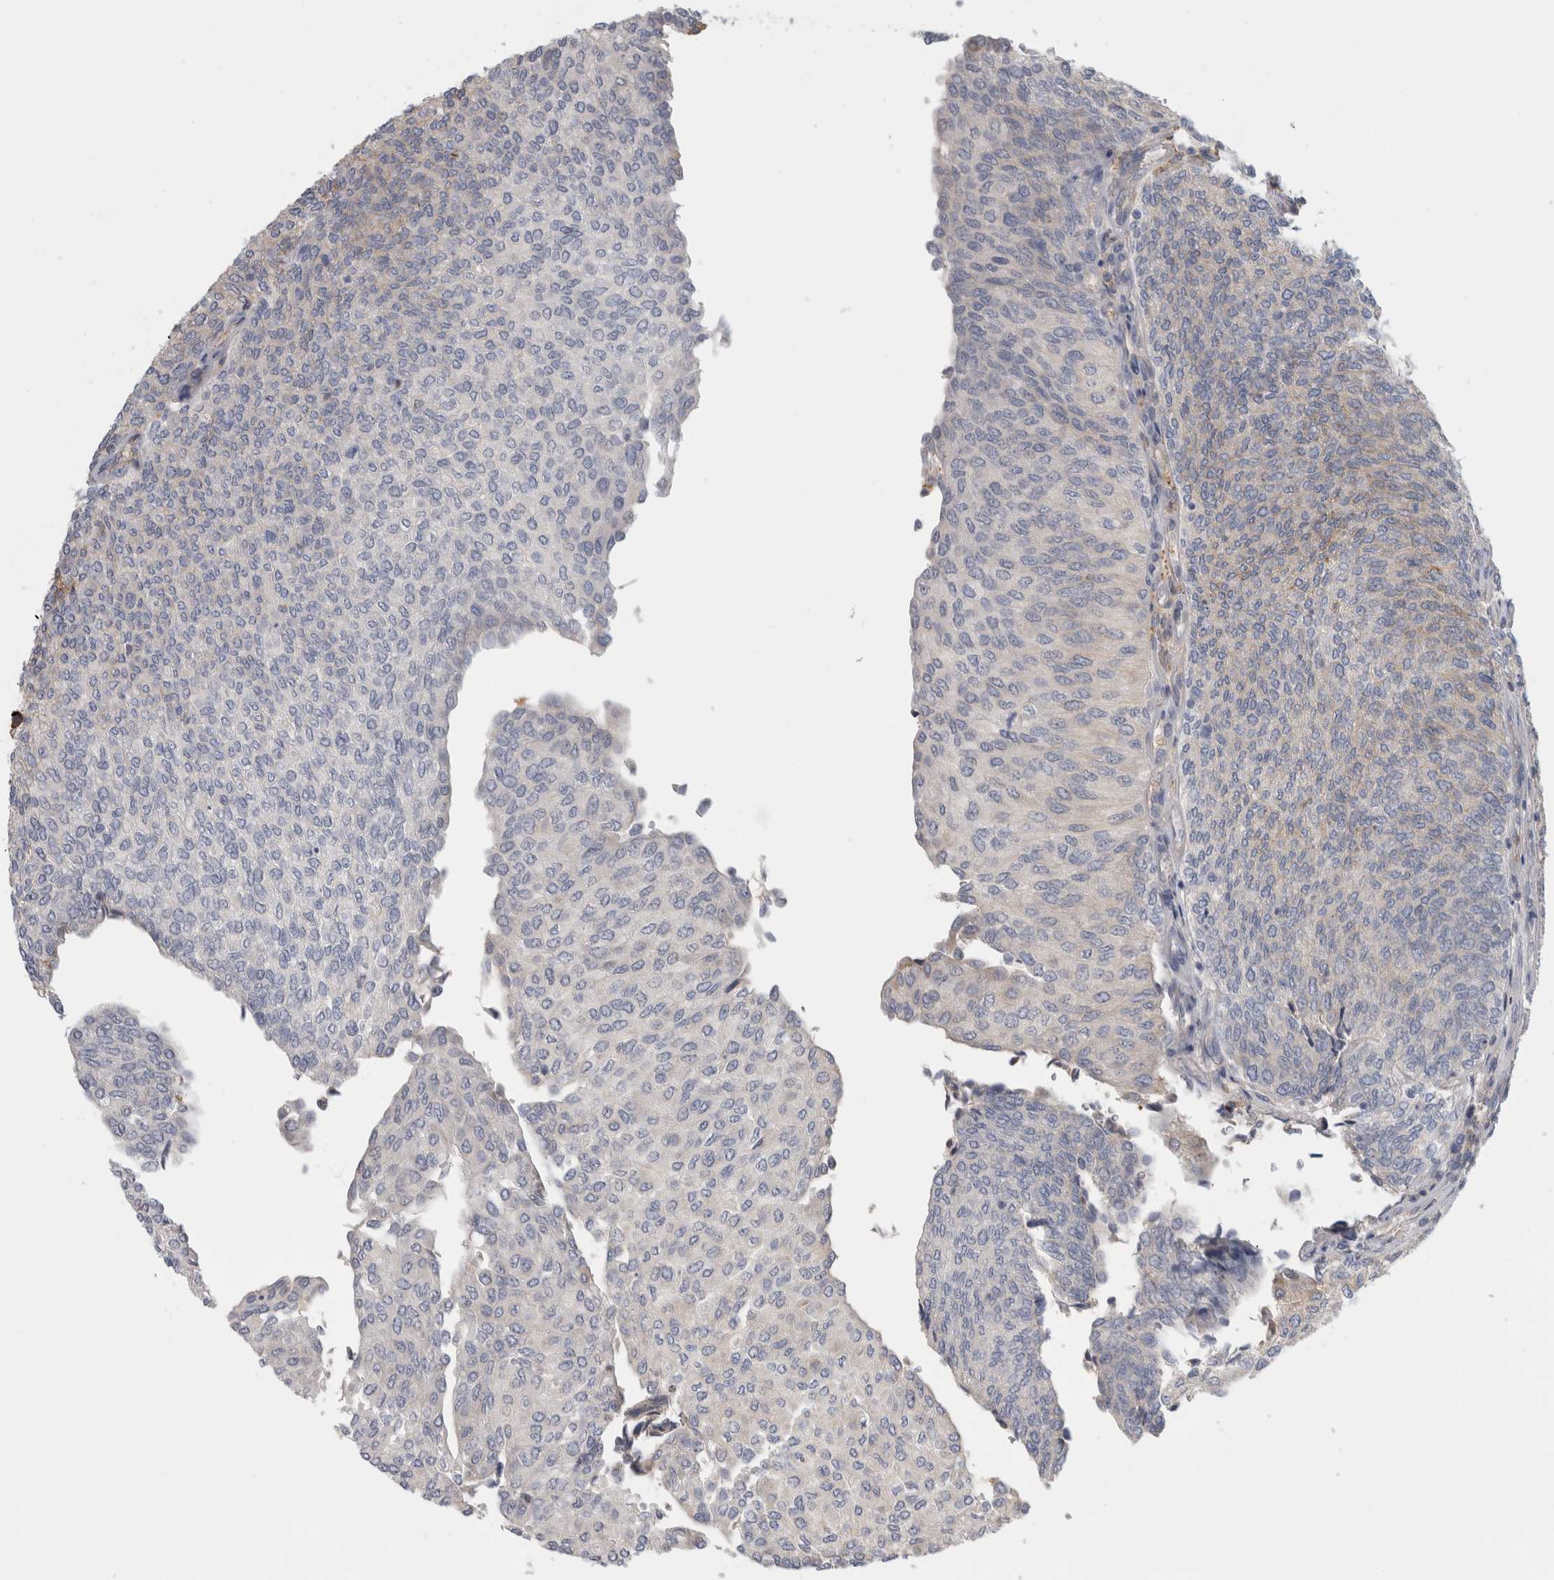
{"staining": {"intensity": "weak", "quantity": "<25%", "location": "cytoplasmic/membranous"}, "tissue": "urothelial cancer", "cell_type": "Tumor cells", "image_type": "cancer", "snomed": [{"axis": "morphology", "description": "Urothelial carcinoma, Low grade"}, {"axis": "topography", "description": "Urinary bladder"}], "caption": "Tumor cells show no significant staining in urothelial cancer.", "gene": "TBCE", "patient": {"sex": "female", "age": 79}}